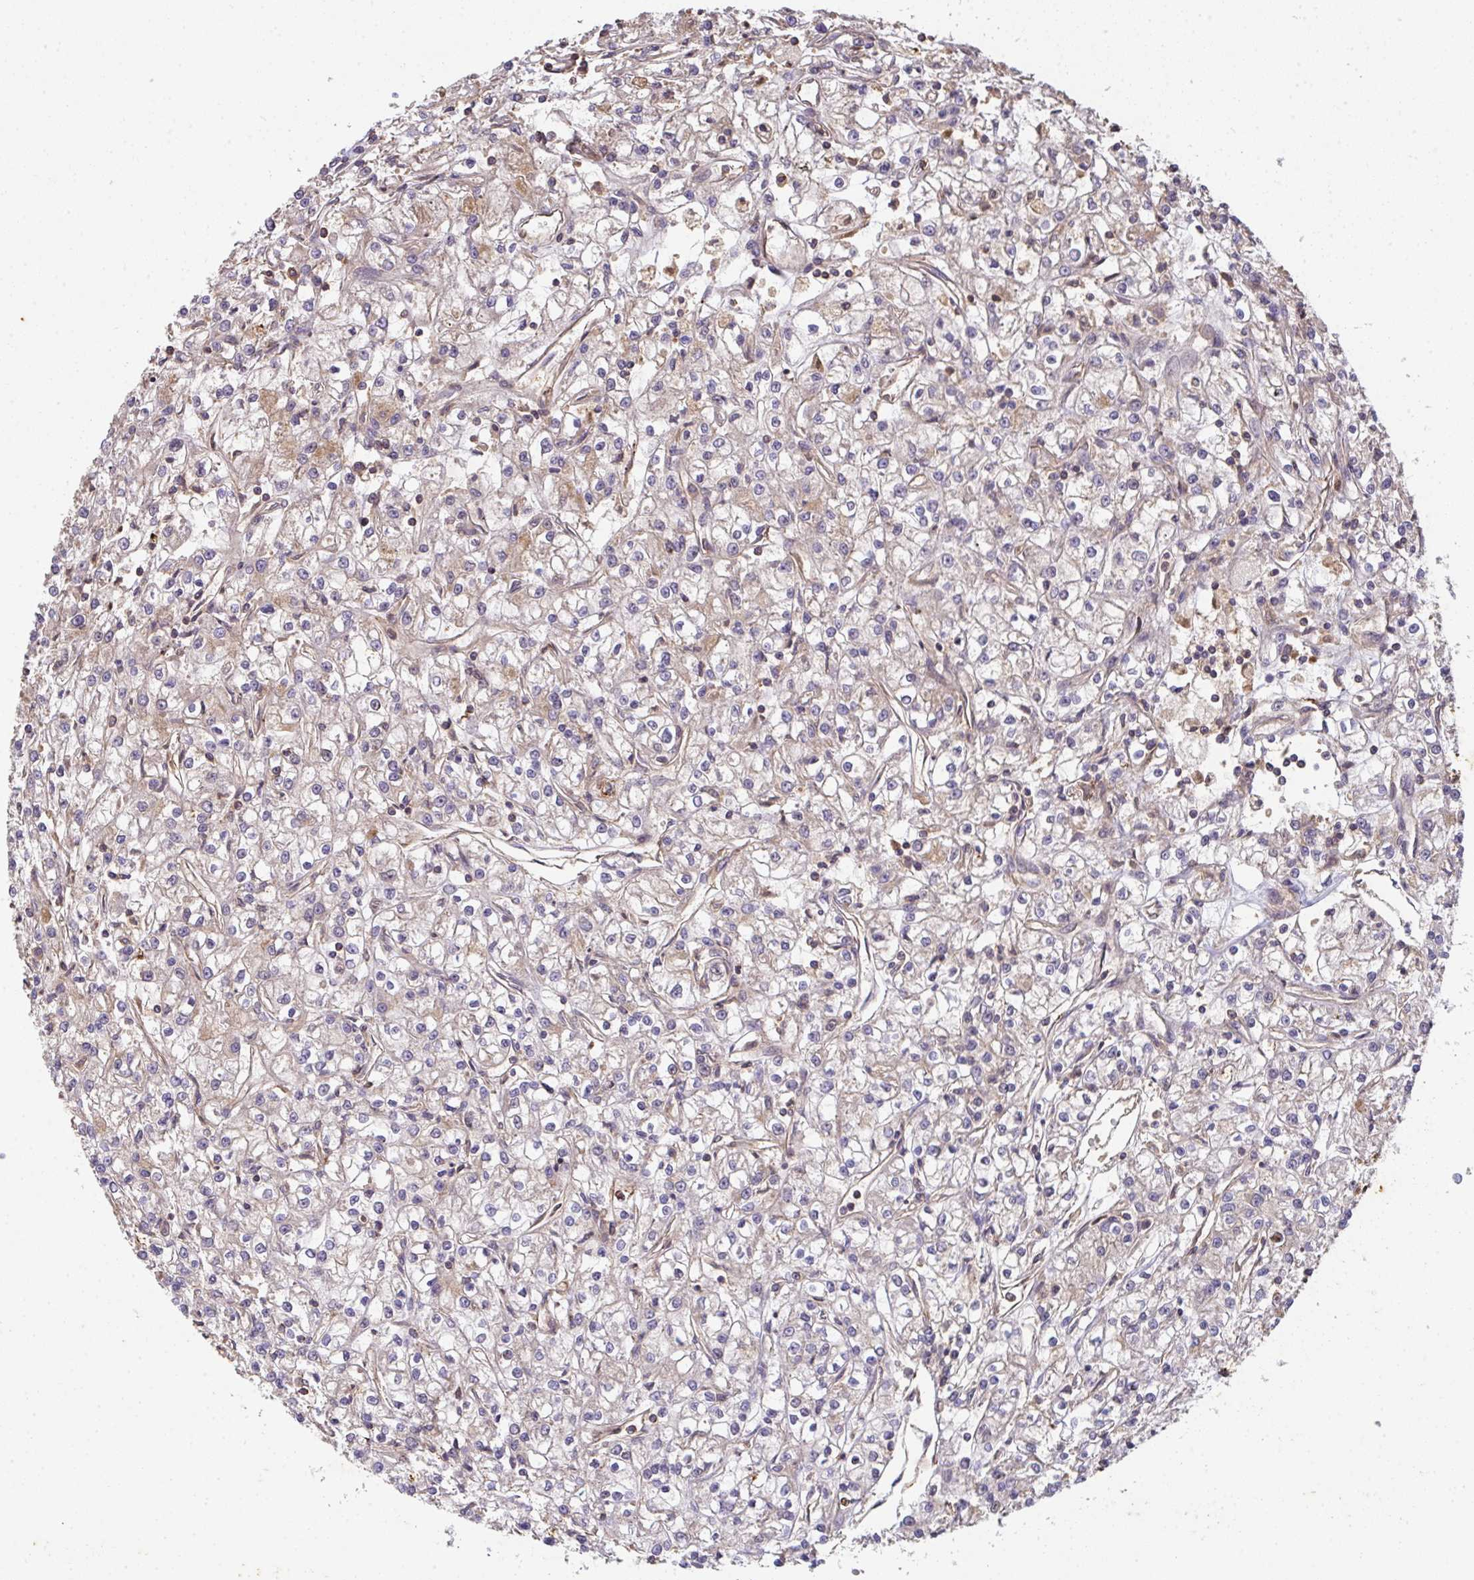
{"staining": {"intensity": "negative", "quantity": "none", "location": "none"}, "tissue": "renal cancer", "cell_type": "Tumor cells", "image_type": "cancer", "snomed": [{"axis": "morphology", "description": "Adenocarcinoma, NOS"}, {"axis": "topography", "description": "Kidney"}], "caption": "Immunohistochemistry micrograph of human adenocarcinoma (renal) stained for a protein (brown), which reveals no positivity in tumor cells. (Brightfield microscopy of DAB immunohistochemistry (IHC) at high magnification).", "gene": "TNMD", "patient": {"sex": "female", "age": 59}}